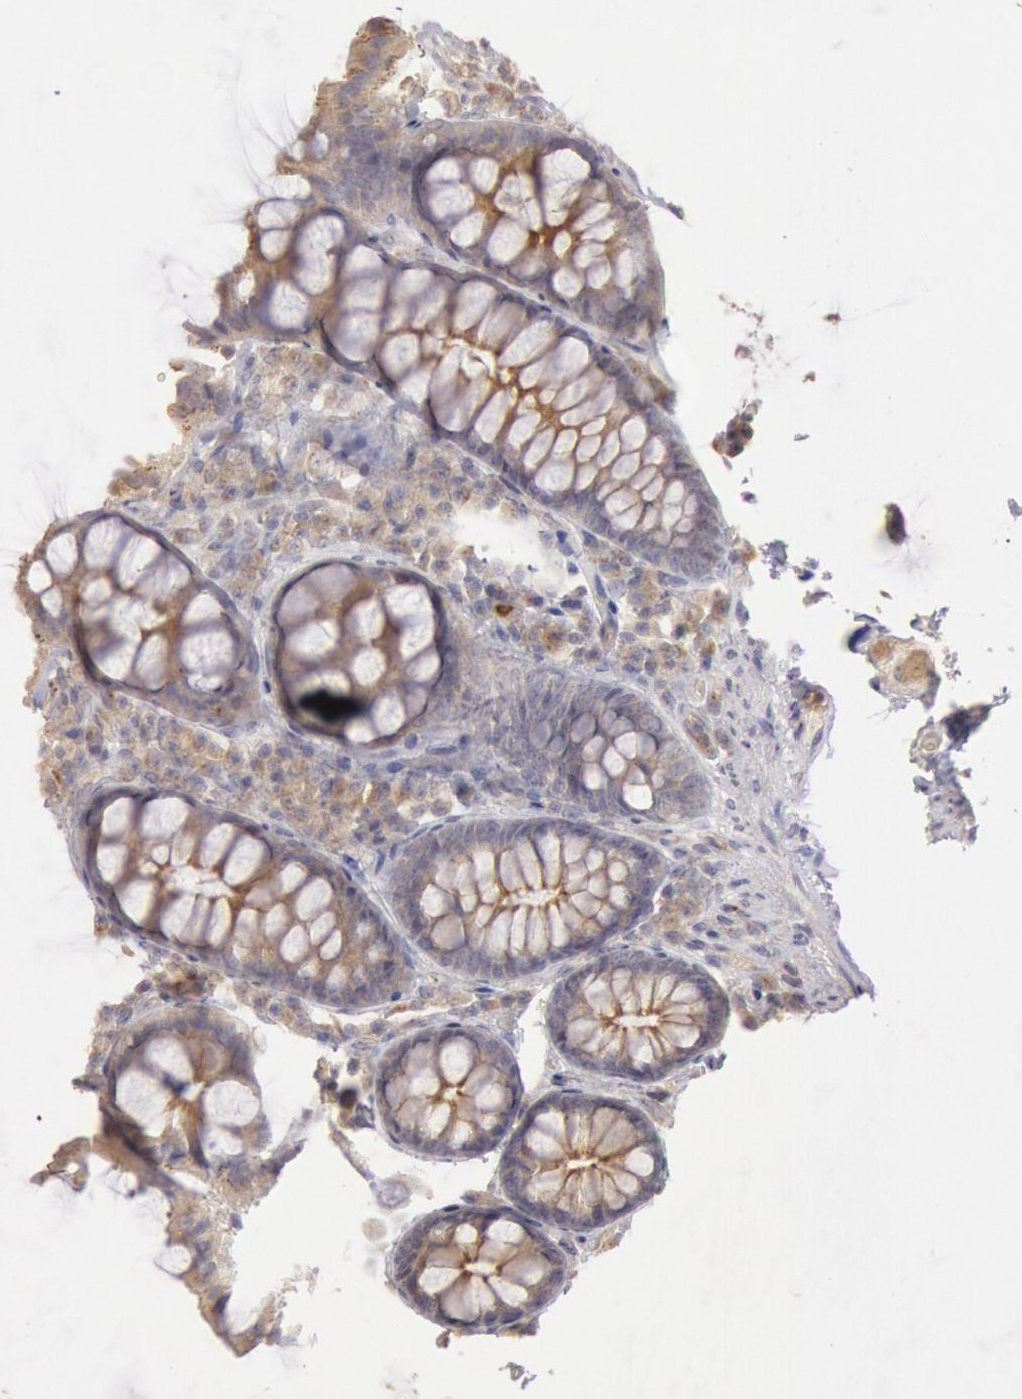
{"staining": {"intensity": "moderate", "quantity": ">75%", "location": "cytoplasmic/membranous"}, "tissue": "colon", "cell_type": "Glandular cells", "image_type": "normal", "snomed": [{"axis": "morphology", "description": "Normal tissue, NOS"}, {"axis": "topography", "description": "Colon"}], "caption": "Colon was stained to show a protein in brown. There is medium levels of moderate cytoplasmic/membranous expression in approximately >75% of glandular cells.", "gene": "PLA2G6", "patient": {"sex": "female", "age": 61}}